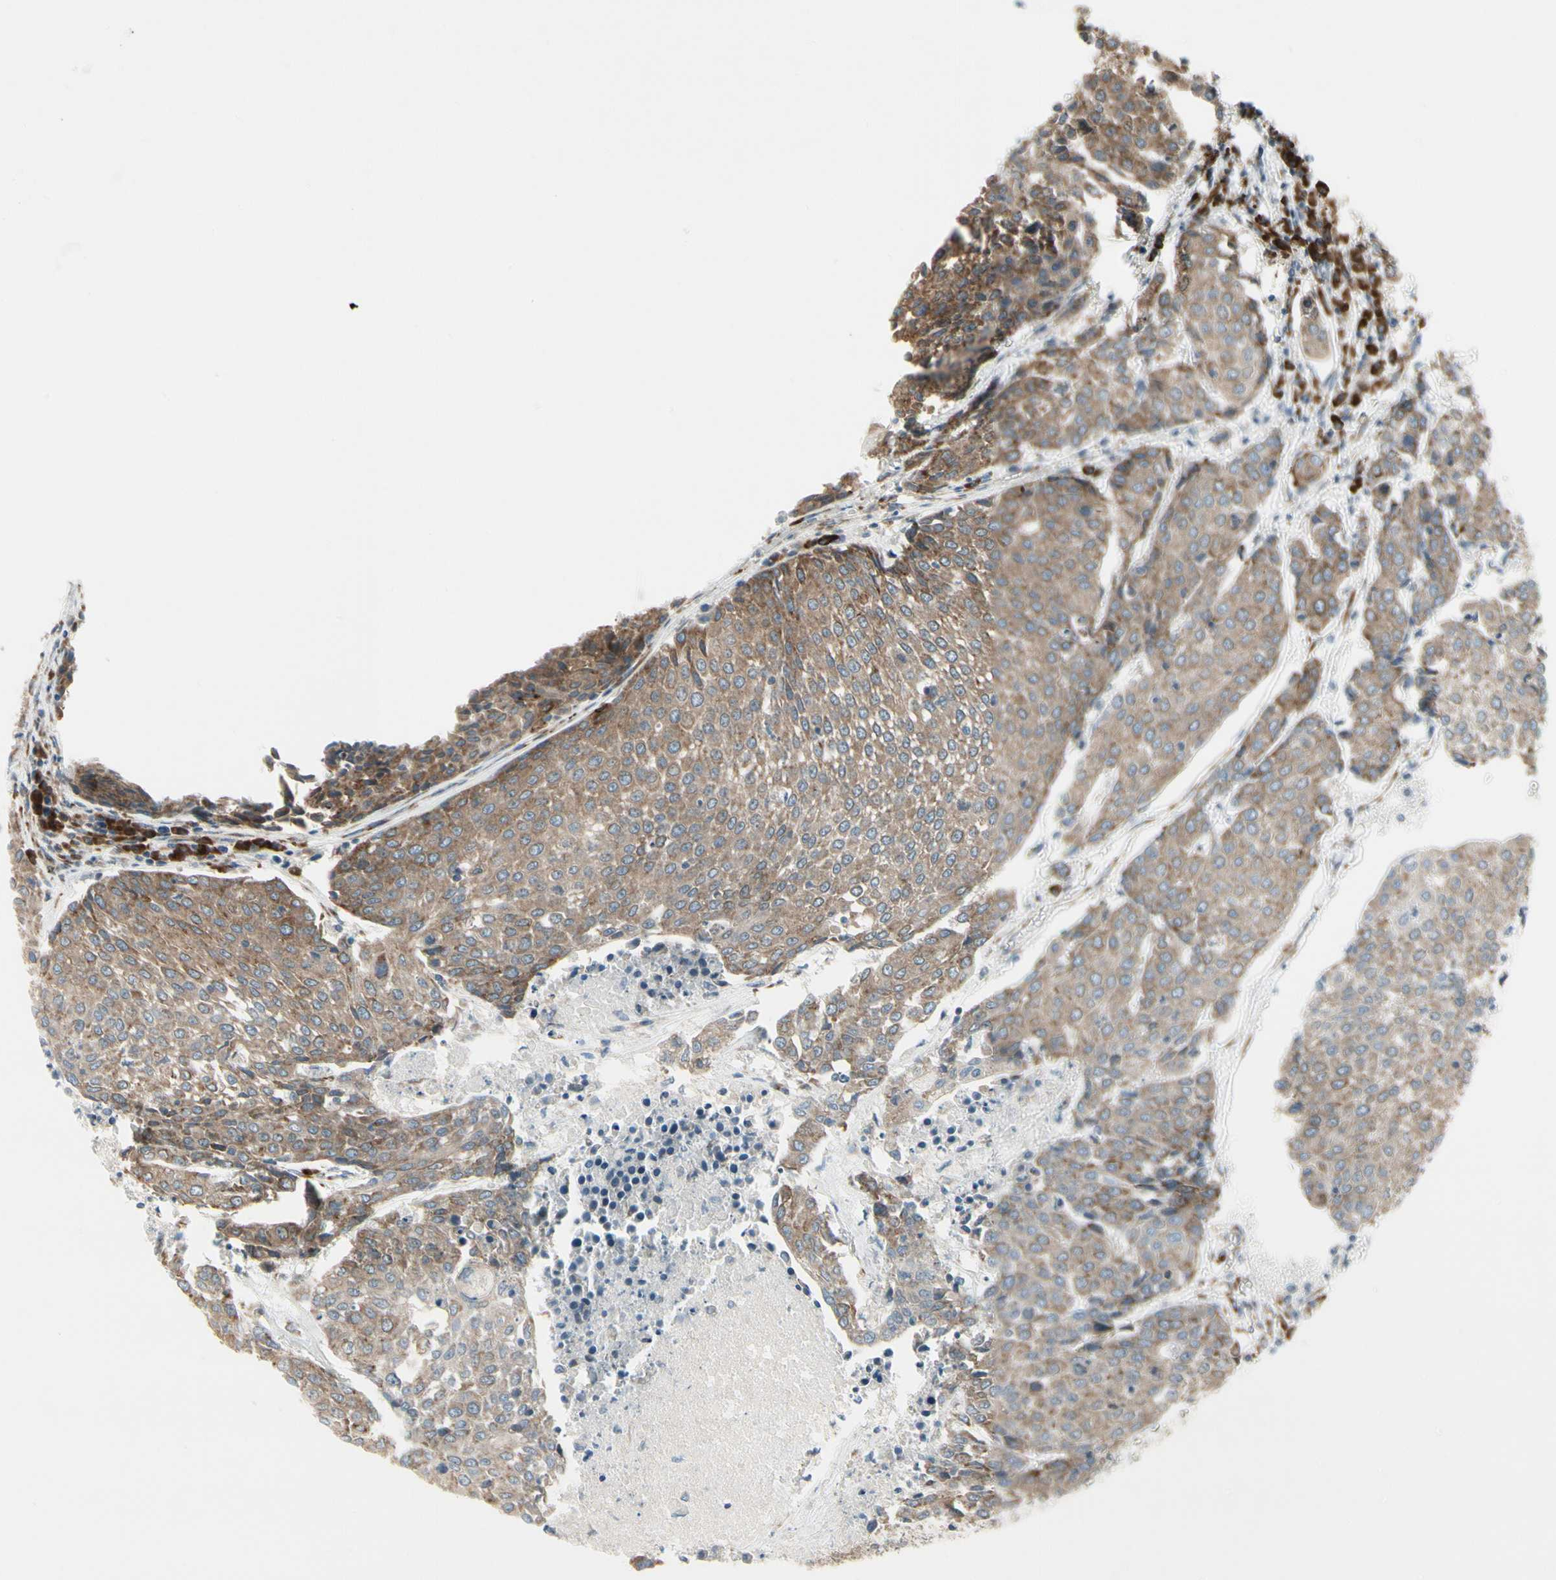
{"staining": {"intensity": "moderate", "quantity": ">75%", "location": "cytoplasmic/membranous"}, "tissue": "urothelial cancer", "cell_type": "Tumor cells", "image_type": "cancer", "snomed": [{"axis": "morphology", "description": "Urothelial carcinoma, High grade"}, {"axis": "topography", "description": "Urinary bladder"}], "caption": "This is an image of IHC staining of urothelial cancer, which shows moderate staining in the cytoplasmic/membranous of tumor cells.", "gene": "FNDC3A", "patient": {"sex": "female", "age": 85}}